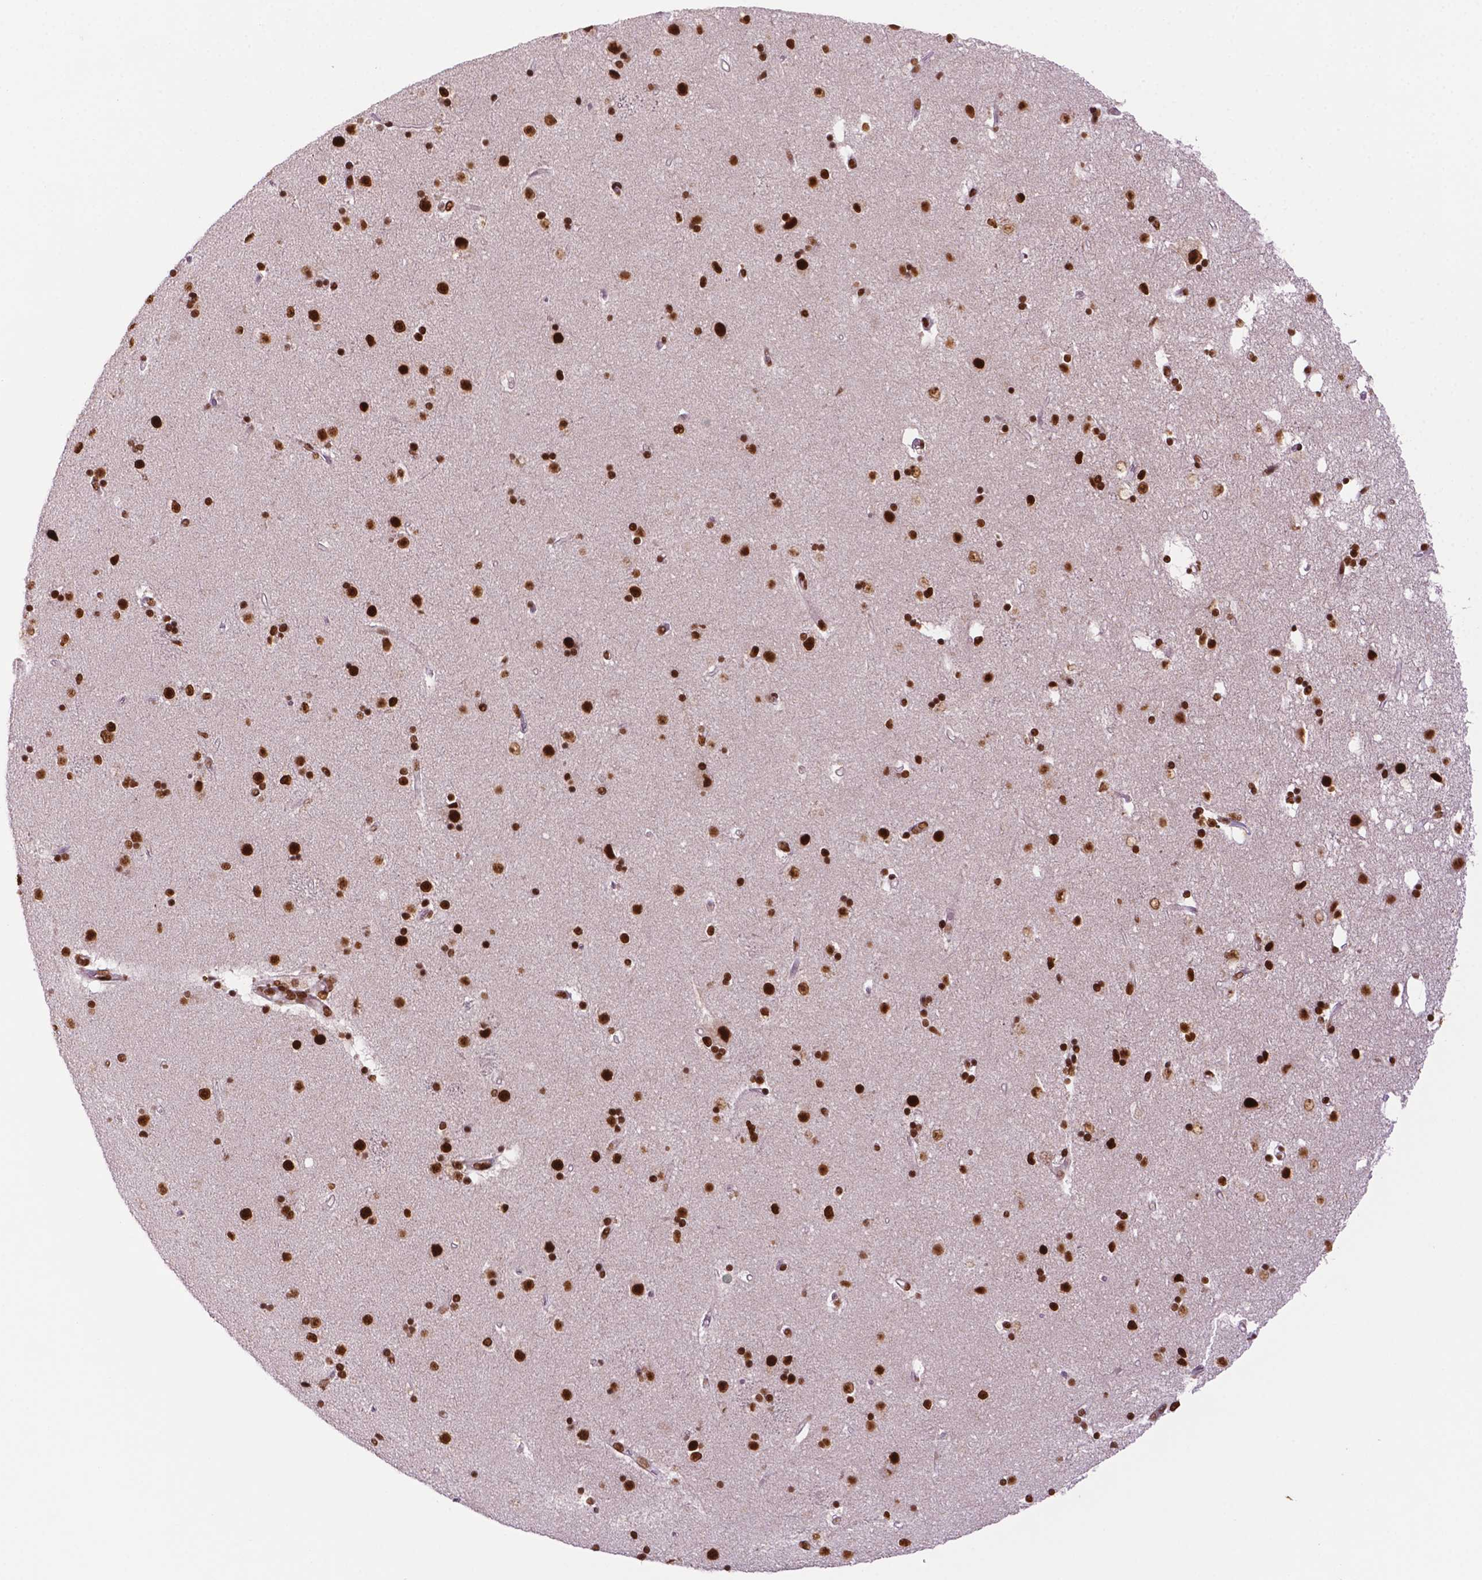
{"staining": {"intensity": "moderate", "quantity": "25%-75%", "location": "nuclear"}, "tissue": "caudate", "cell_type": "Glial cells", "image_type": "normal", "snomed": [{"axis": "morphology", "description": "Normal tissue, NOS"}, {"axis": "topography", "description": "Lateral ventricle wall"}], "caption": "The micrograph shows staining of benign caudate, revealing moderate nuclear protein staining (brown color) within glial cells.", "gene": "MLH1", "patient": {"sex": "female", "age": 71}}